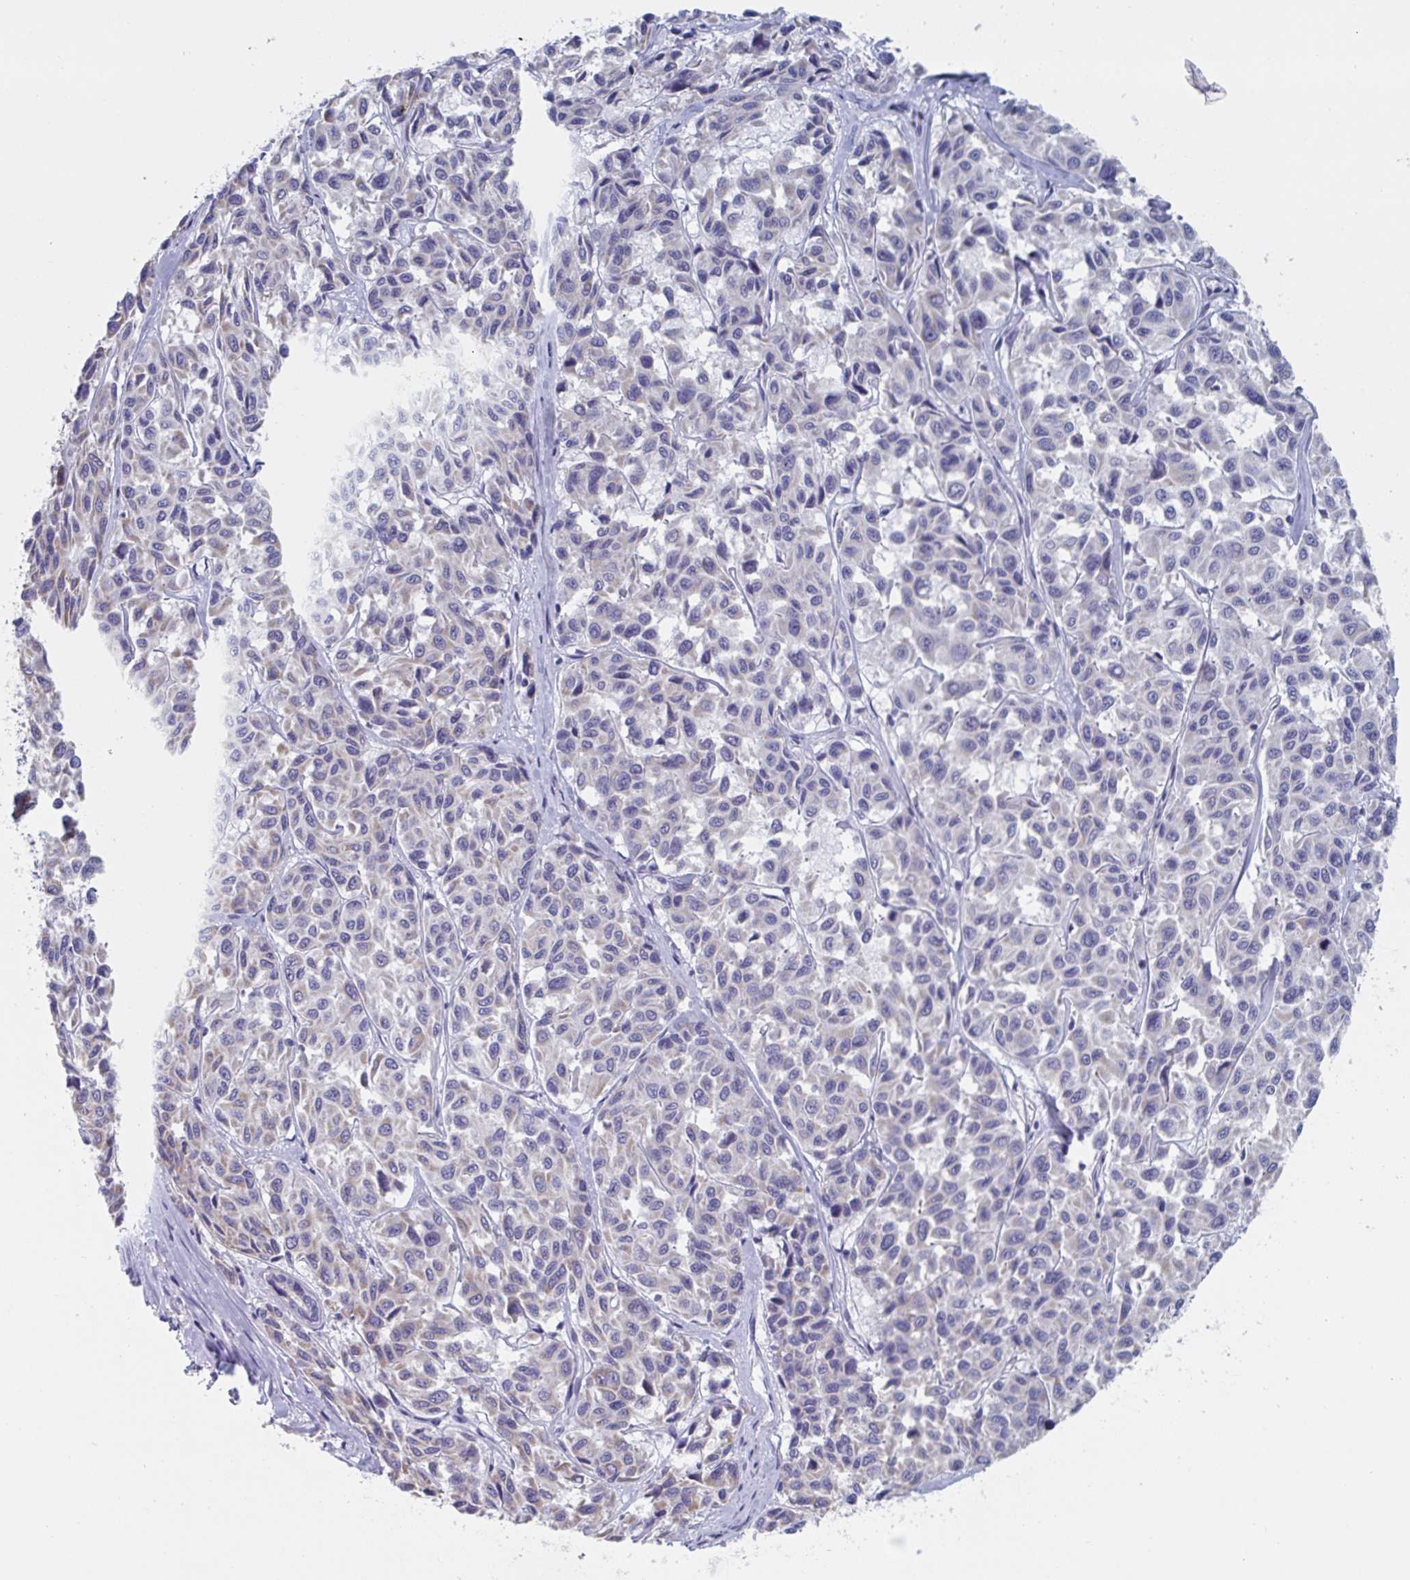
{"staining": {"intensity": "weak", "quantity": "<25%", "location": "cytoplasmic/membranous"}, "tissue": "melanoma", "cell_type": "Tumor cells", "image_type": "cancer", "snomed": [{"axis": "morphology", "description": "Malignant melanoma, NOS"}, {"axis": "topography", "description": "Skin"}], "caption": "The micrograph demonstrates no staining of tumor cells in melanoma.", "gene": "NDUFC2", "patient": {"sex": "female", "age": 66}}